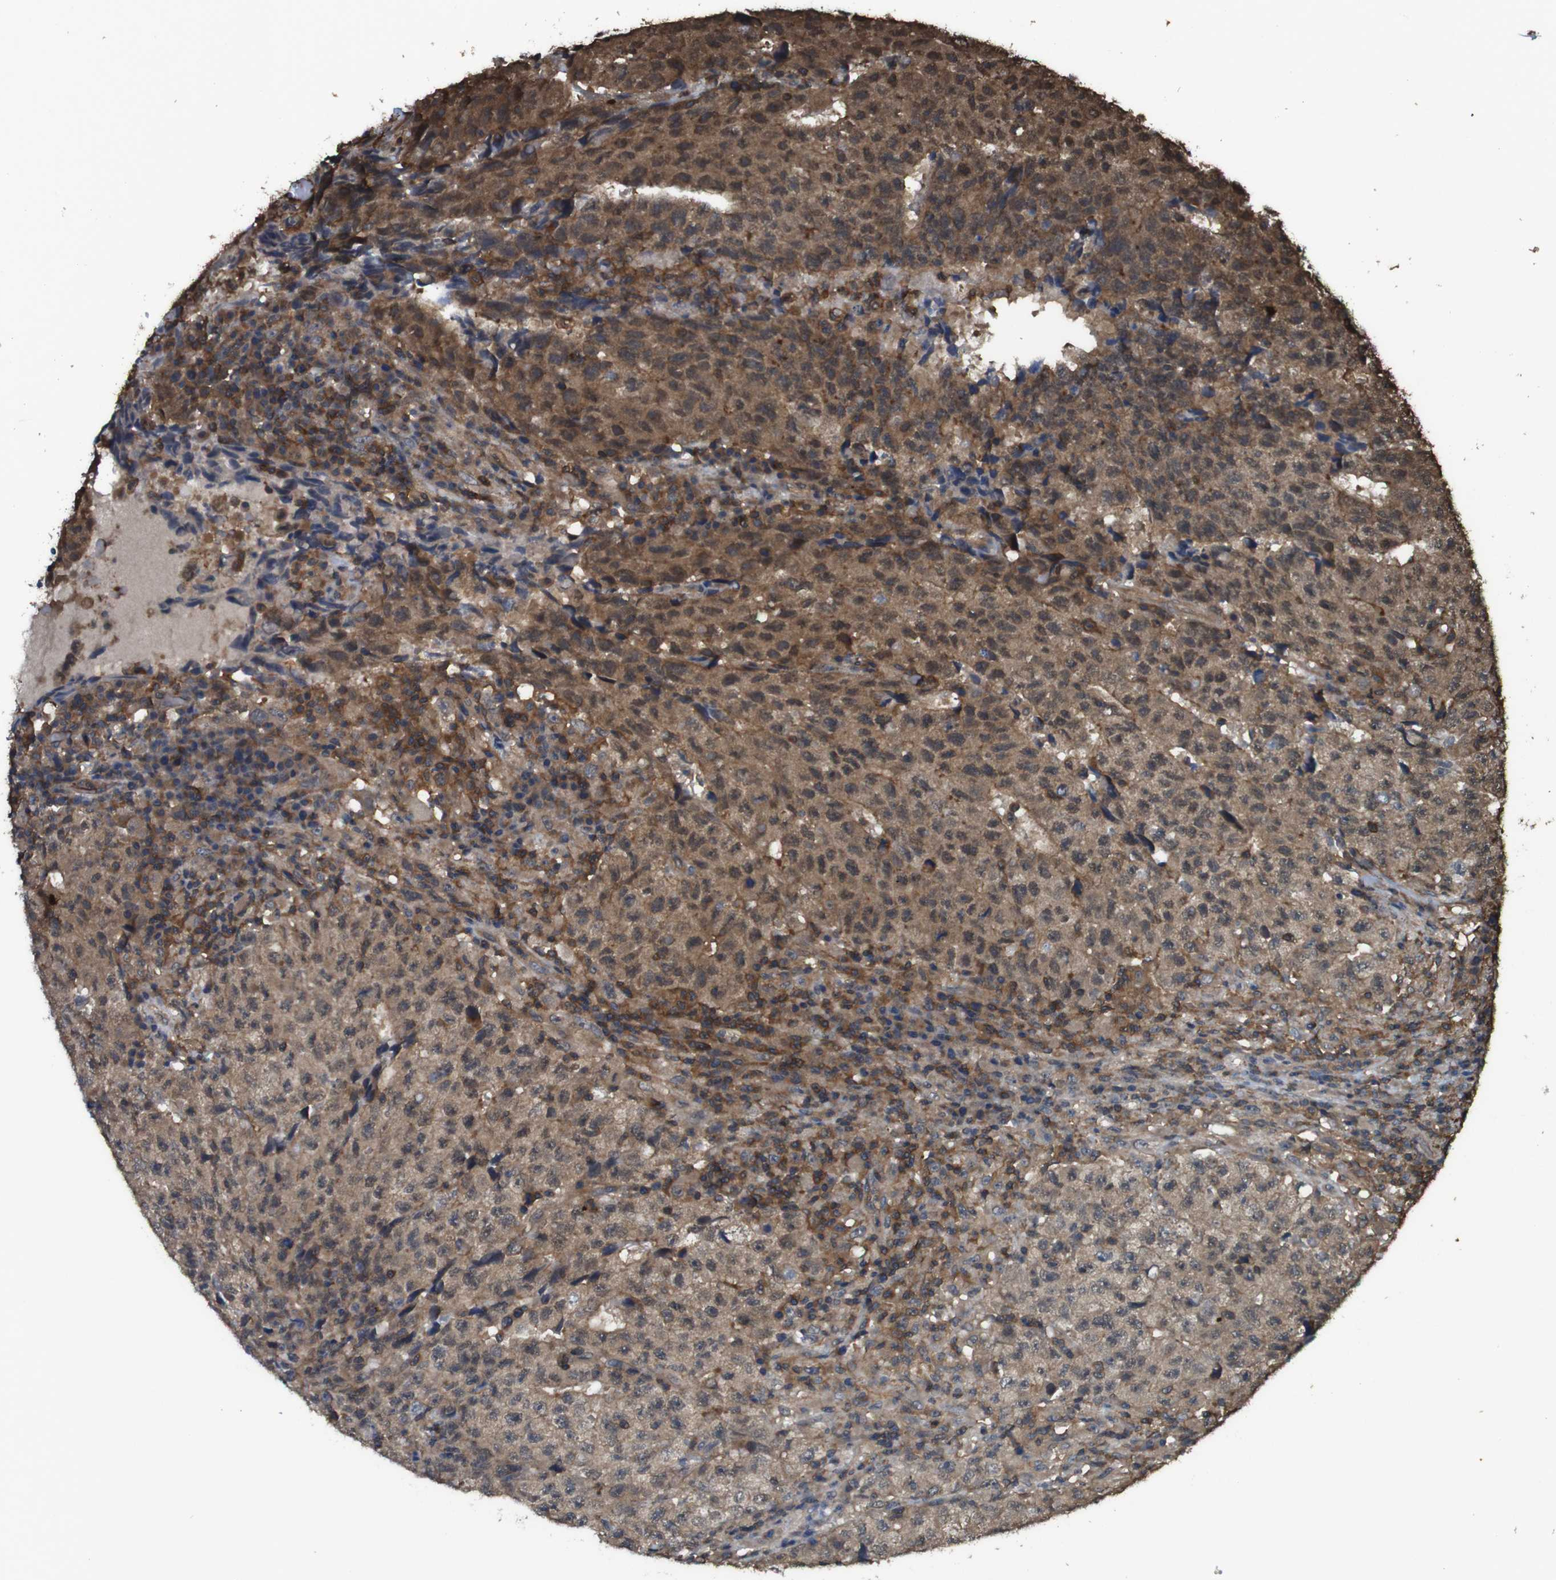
{"staining": {"intensity": "moderate", "quantity": ">75%", "location": "cytoplasmic/membranous"}, "tissue": "testis cancer", "cell_type": "Tumor cells", "image_type": "cancer", "snomed": [{"axis": "morphology", "description": "Necrosis, NOS"}, {"axis": "morphology", "description": "Carcinoma, Embryonal, NOS"}, {"axis": "topography", "description": "Testis"}], "caption": "An image of human embryonal carcinoma (testis) stained for a protein reveals moderate cytoplasmic/membranous brown staining in tumor cells.", "gene": "BAG4", "patient": {"sex": "male", "age": 19}}